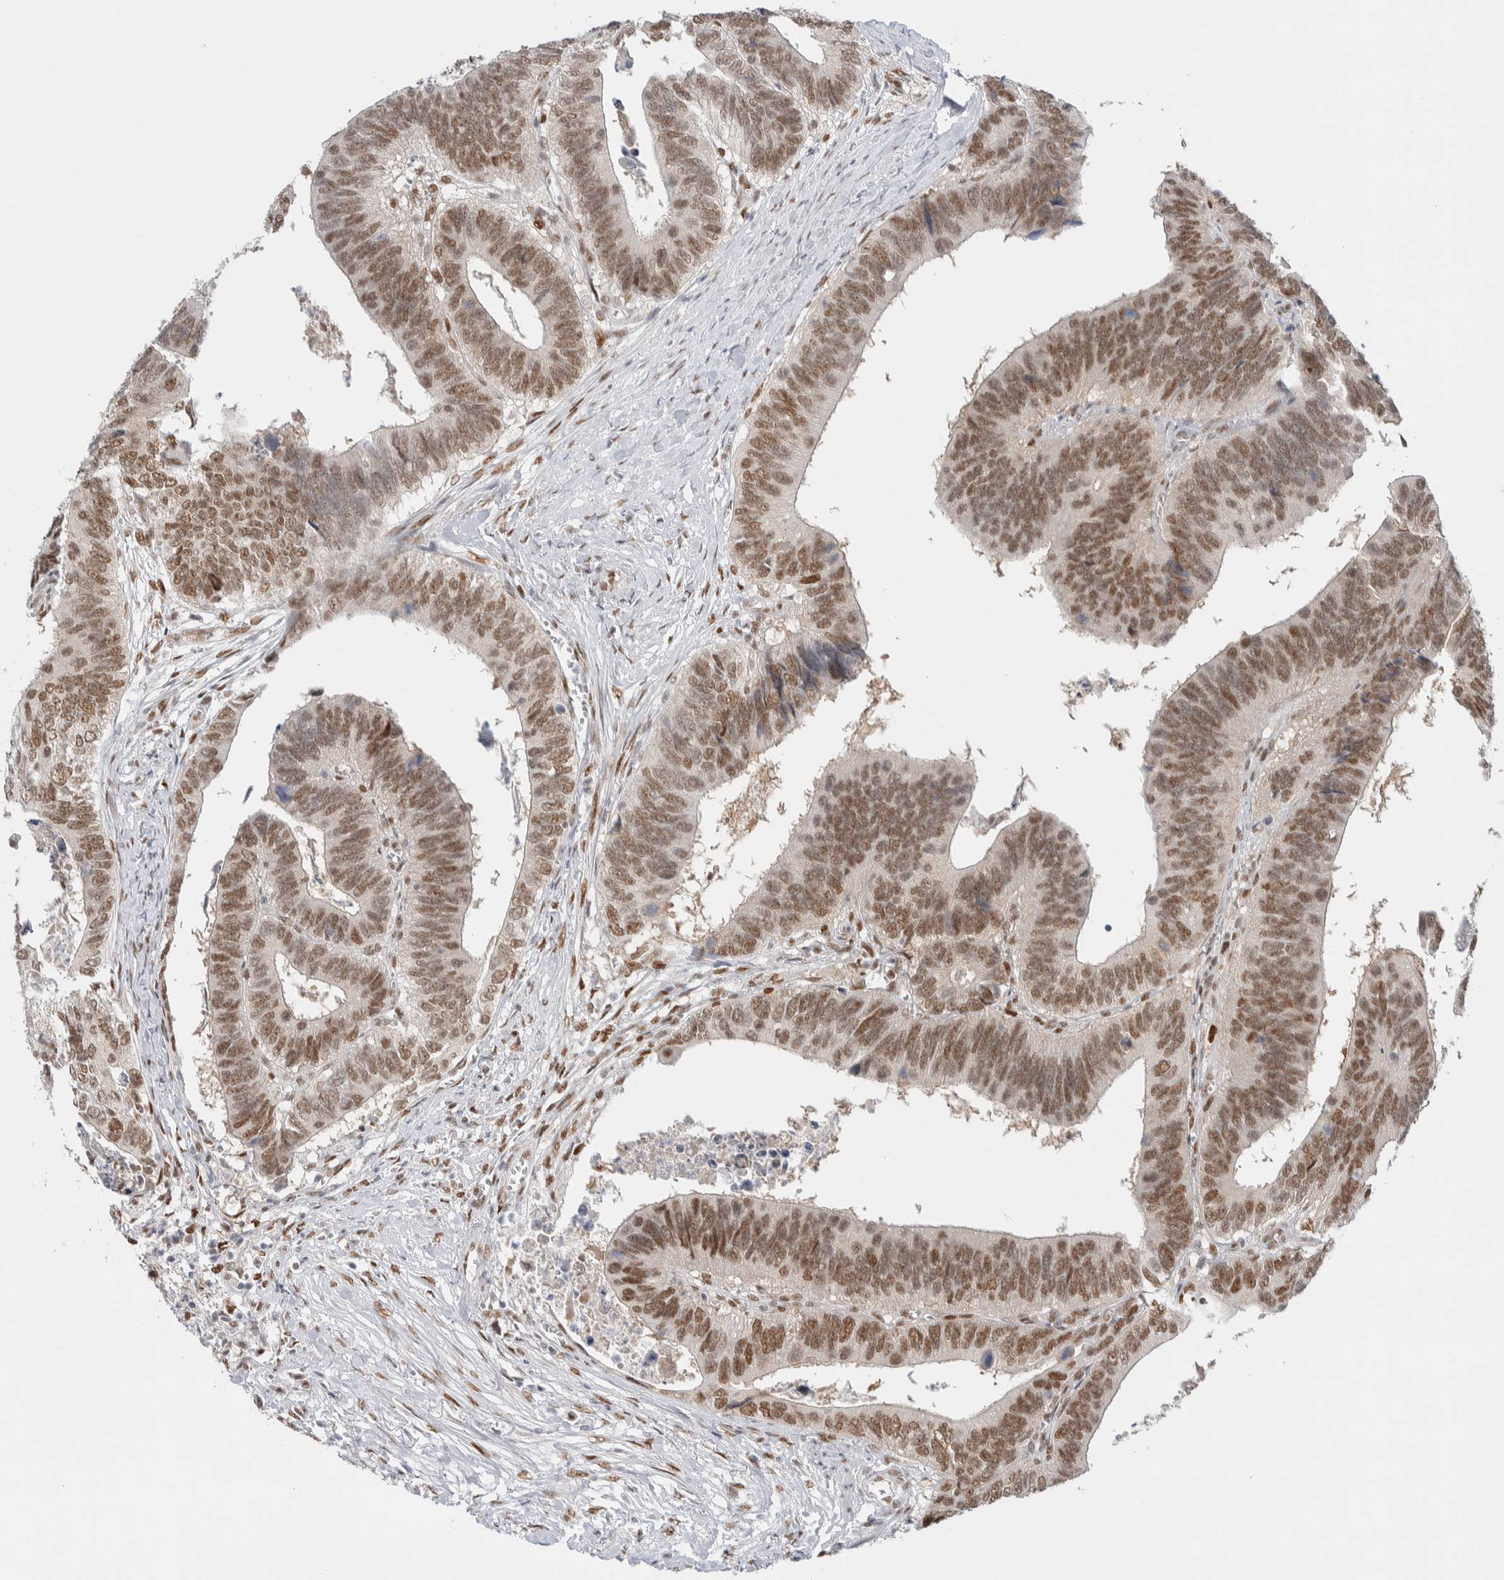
{"staining": {"intensity": "moderate", "quantity": ">75%", "location": "nuclear"}, "tissue": "colorectal cancer", "cell_type": "Tumor cells", "image_type": "cancer", "snomed": [{"axis": "morphology", "description": "Adenocarcinoma, NOS"}, {"axis": "topography", "description": "Colon"}], "caption": "Colorectal cancer (adenocarcinoma) tissue displays moderate nuclear positivity in approximately >75% of tumor cells", "gene": "PRMT1", "patient": {"sex": "male", "age": 72}}